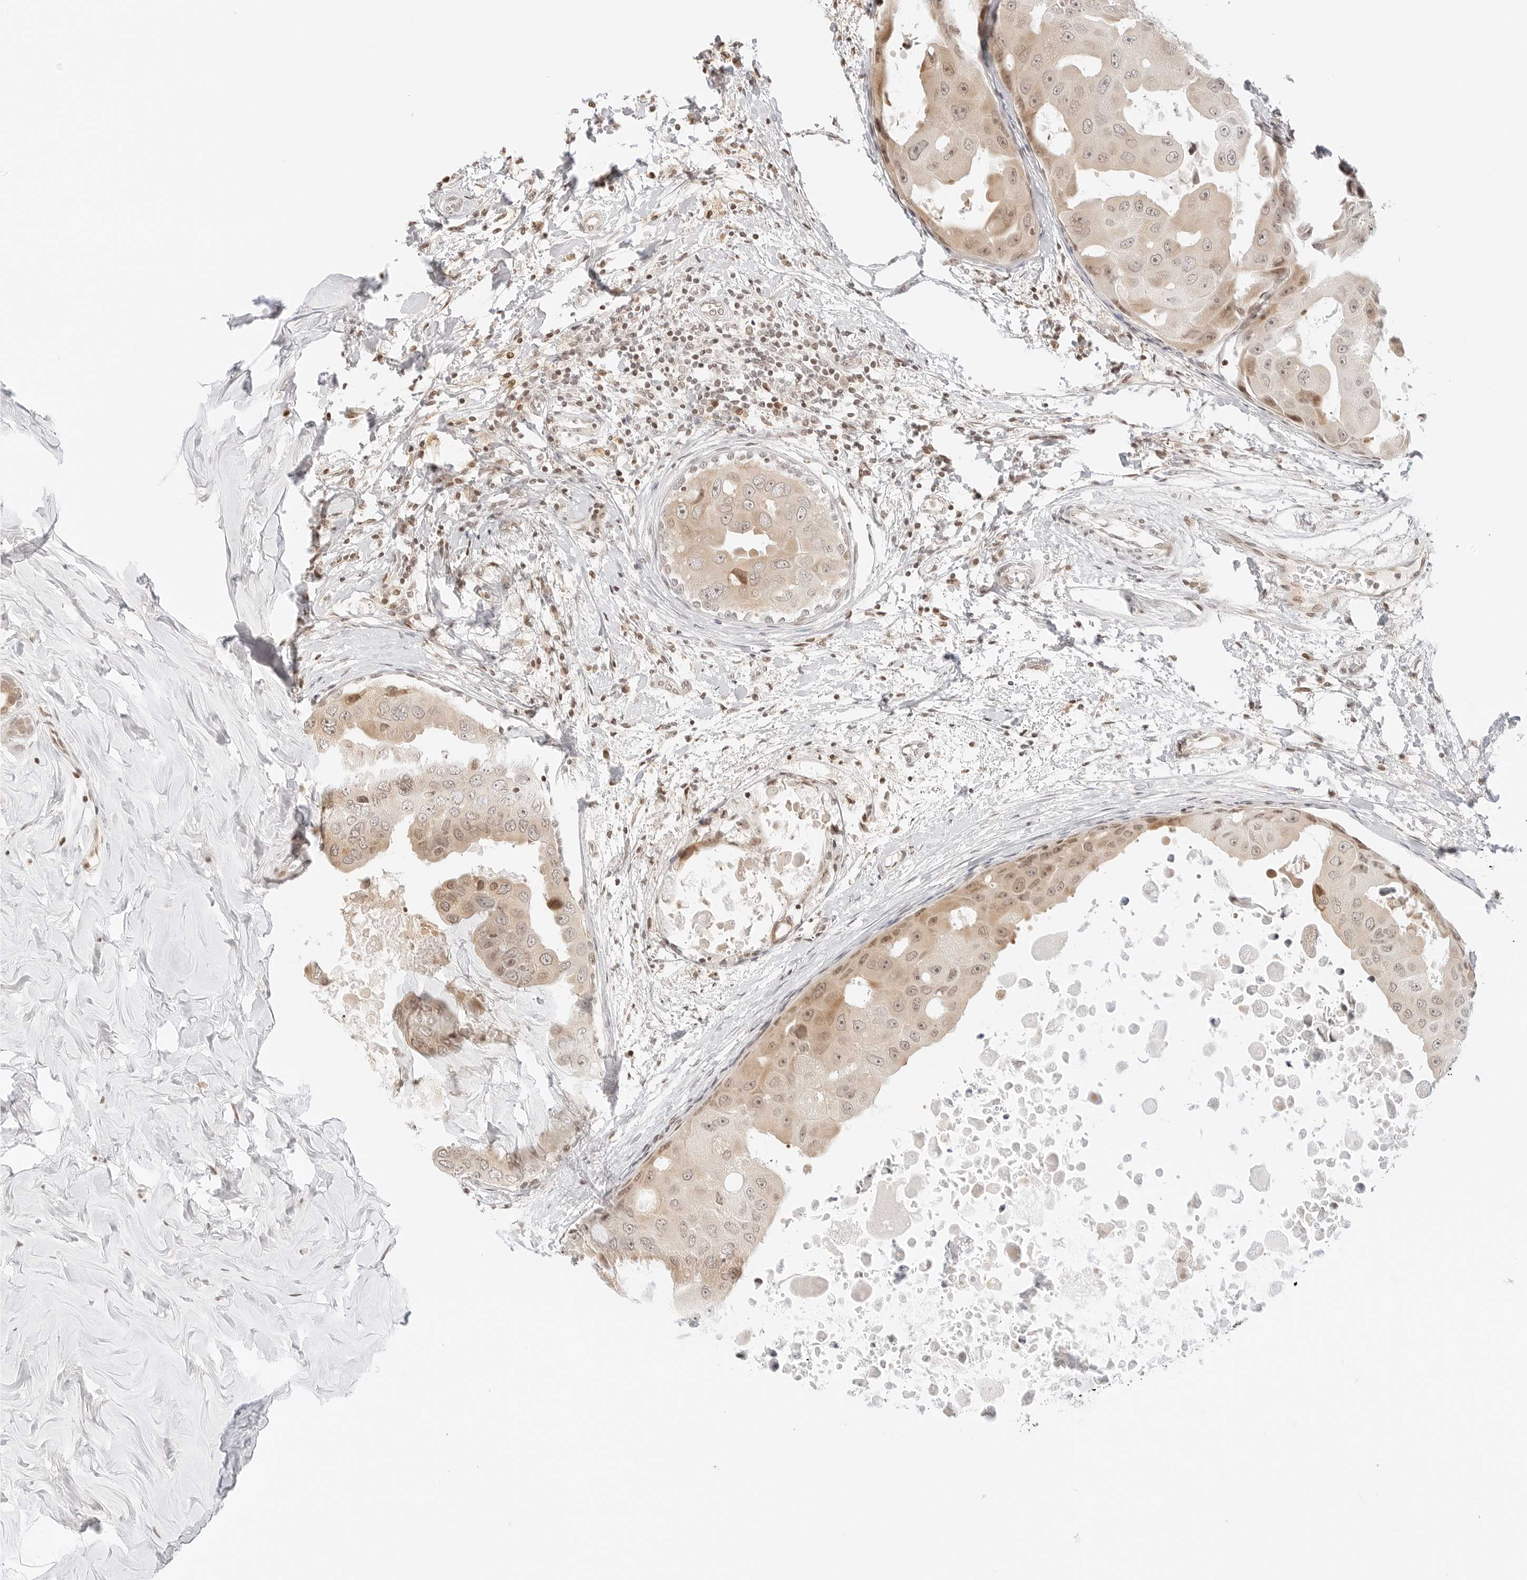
{"staining": {"intensity": "weak", "quantity": "25%-75%", "location": "cytoplasmic/membranous,nuclear"}, "tissue": "breast cancer", "cell_type": "Tumor cells", "image_type": "cancer", "snomed": [{"axis": "morphology", "description": "Duct carcinoma"}, {"axis": "topography", "description": "Breast"}], "caption": "Protein expression analysis of human breast invasive ductal carcinoma reveals weak cytoplasmic/membranous and nuclear staining in approximately 25%-75% of tumor cells.", "gene": "RPS6KL1", "patient": {"sex": "female", "age": 27}}